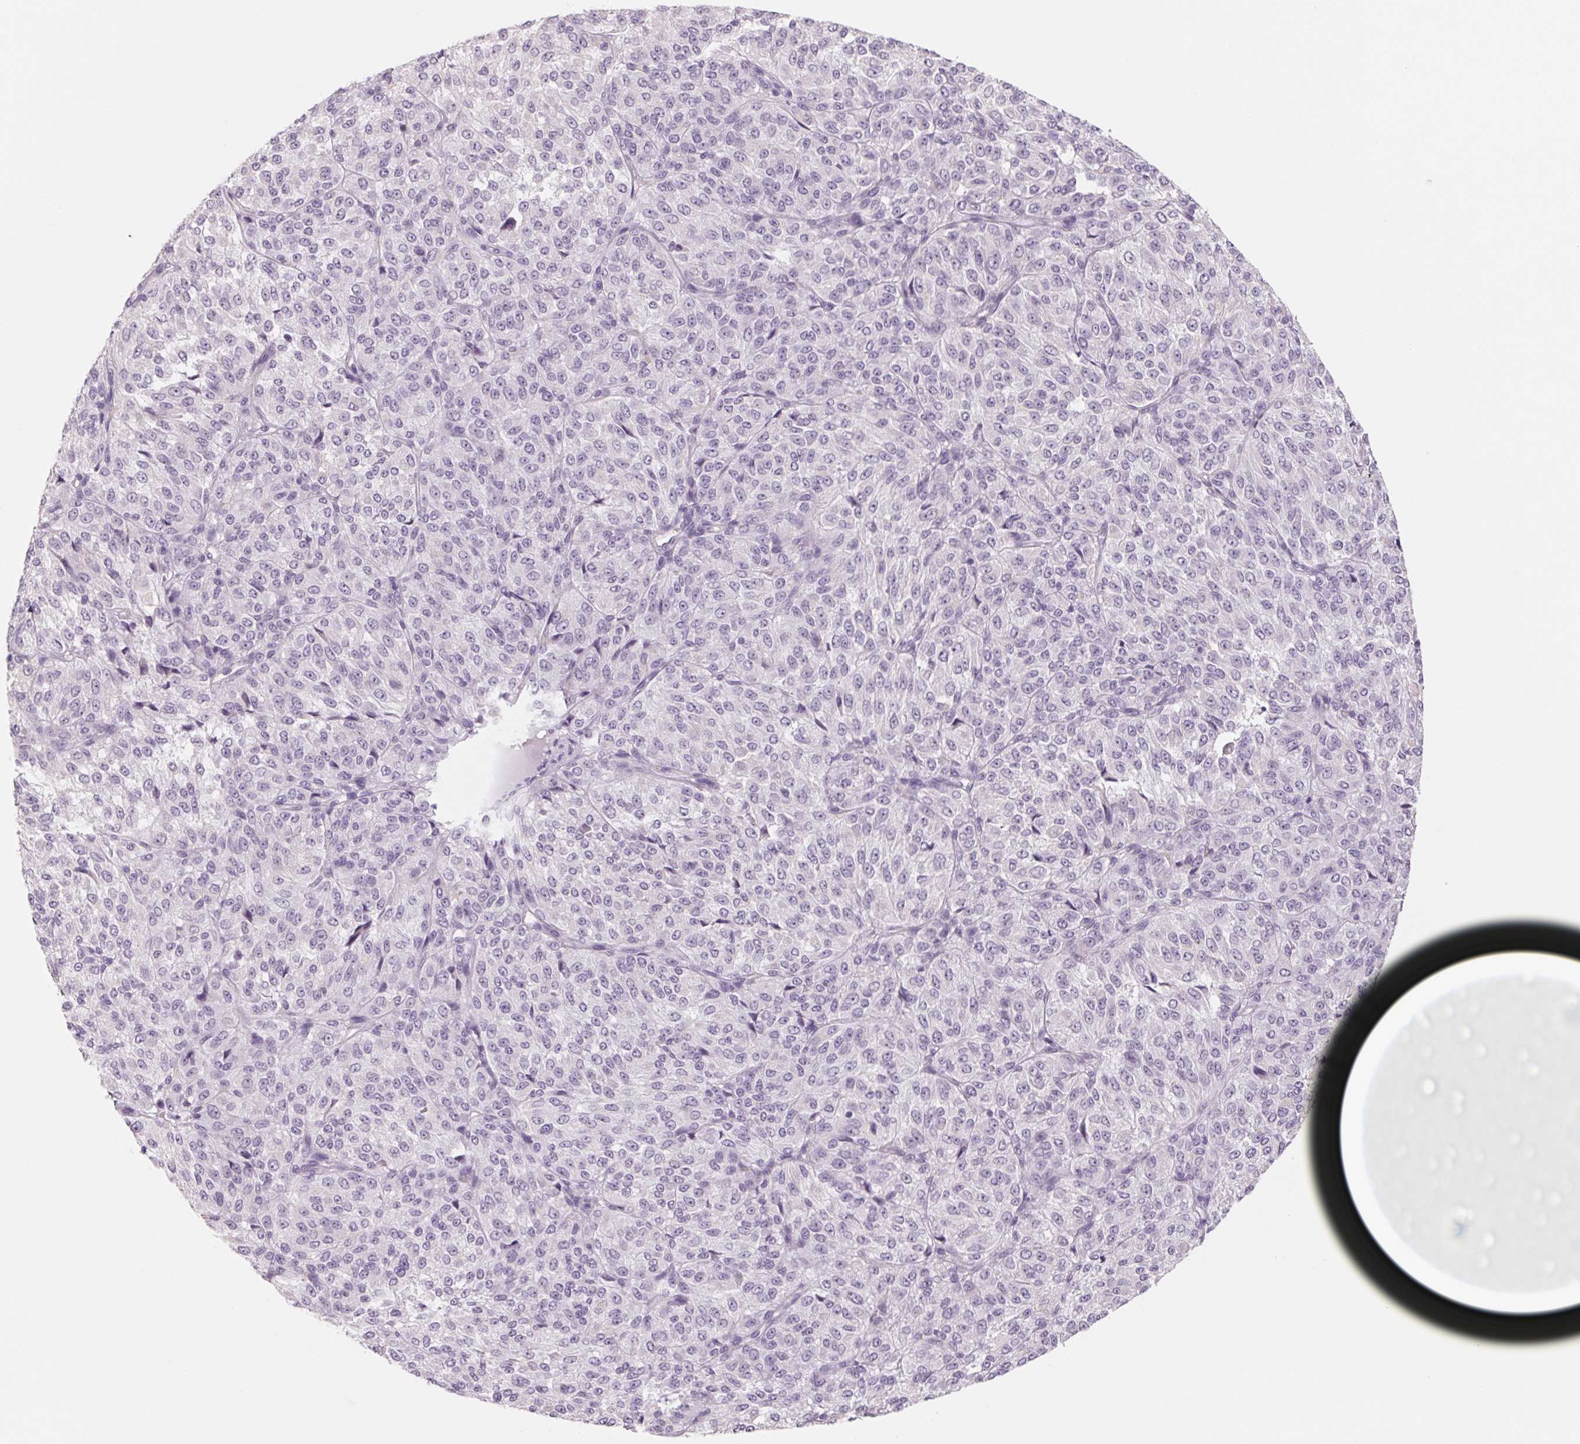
{"staining": {"intensity": "negative", "quantity": "none", "location": "none"}, "tissue": "melanoma", "cell_type": "Tumor cells", "image_type": "cancer", "snomed": [{"axis": "morphology", "description": "Malignant melanoma, Metastatic site"}, {"axis": "topography", "description": "Brain"}], "caption": "DAB immunohistochemical staining of melanoma demonstrates no significant expression in tumor cells. (DAB (3,3'-diaminobenzidine) immunohistochemistry (IHC), high magnification).", "gene": "POU1F1", "patient": {"sex": "female", "age": 56}}